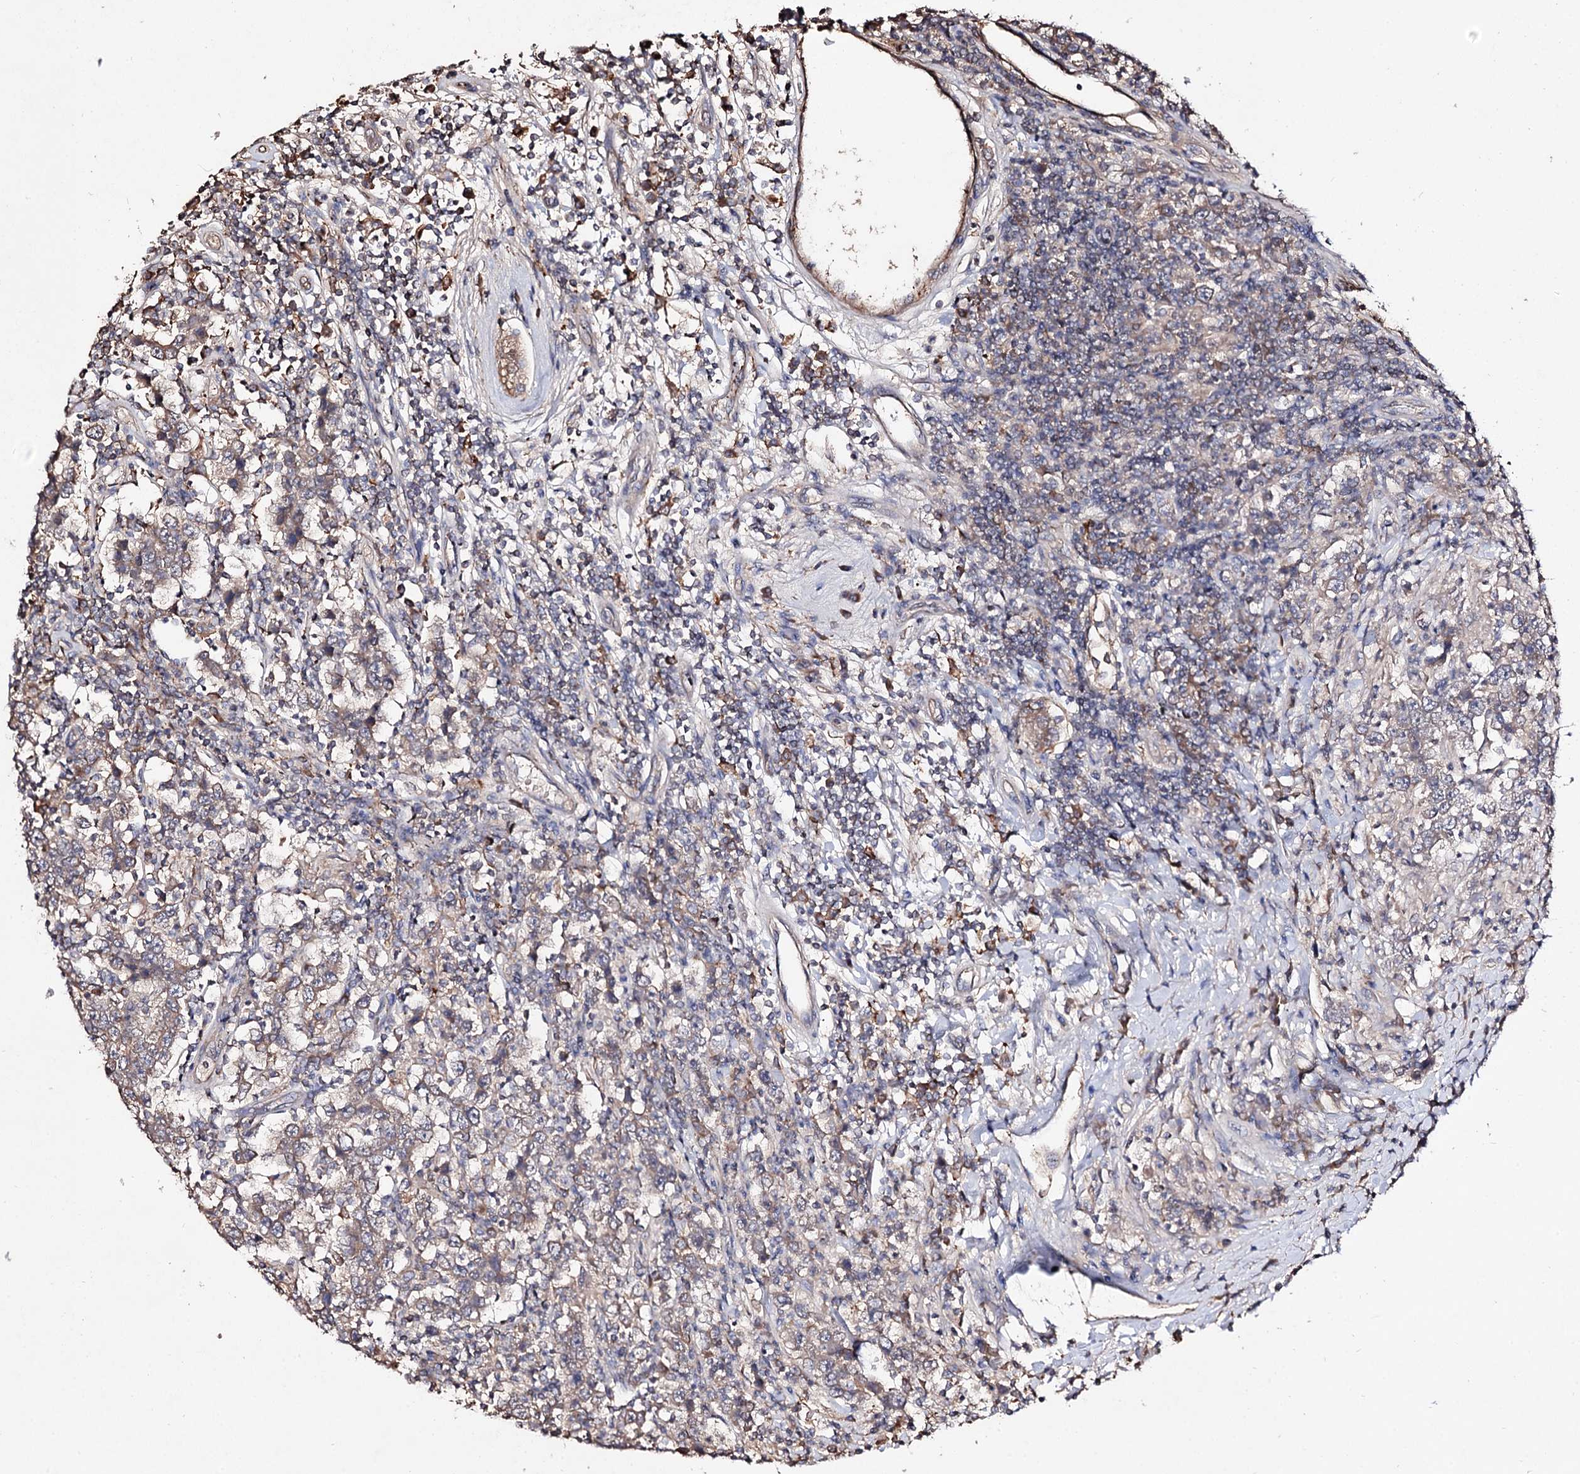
{"staining": {"intensity": "weak", "quantity": ">75%", "location": "cytoplasmic/membranous"}, "tissue": "testis cancer", "cell_type": "Tumor cells", "image_type": "cancer", "snomed": [{"axis": "morphology", "description": "Normal tissue, NOS"}, {"axis": "morphology", "description": "Urothelial carcinoma, High grade"}, {"axis": "morphology", "description": "Seminoma, NOS"}, {"axis": "morphology", "description": "Carcinoma, Embryonal, NOS"}, {"axis": "topography", "description": "Urinary bladder"}, {"axis": "topography", "description": "Testis"}], "caption": "Testis seminoma was stained to show a protein in brown. There is low levels of weak cytoplasmic/membranous expression in approximately >75% of tumor cells.", "gene": "ARFIP2", "patient": {"sex": "male", "age": 41}}